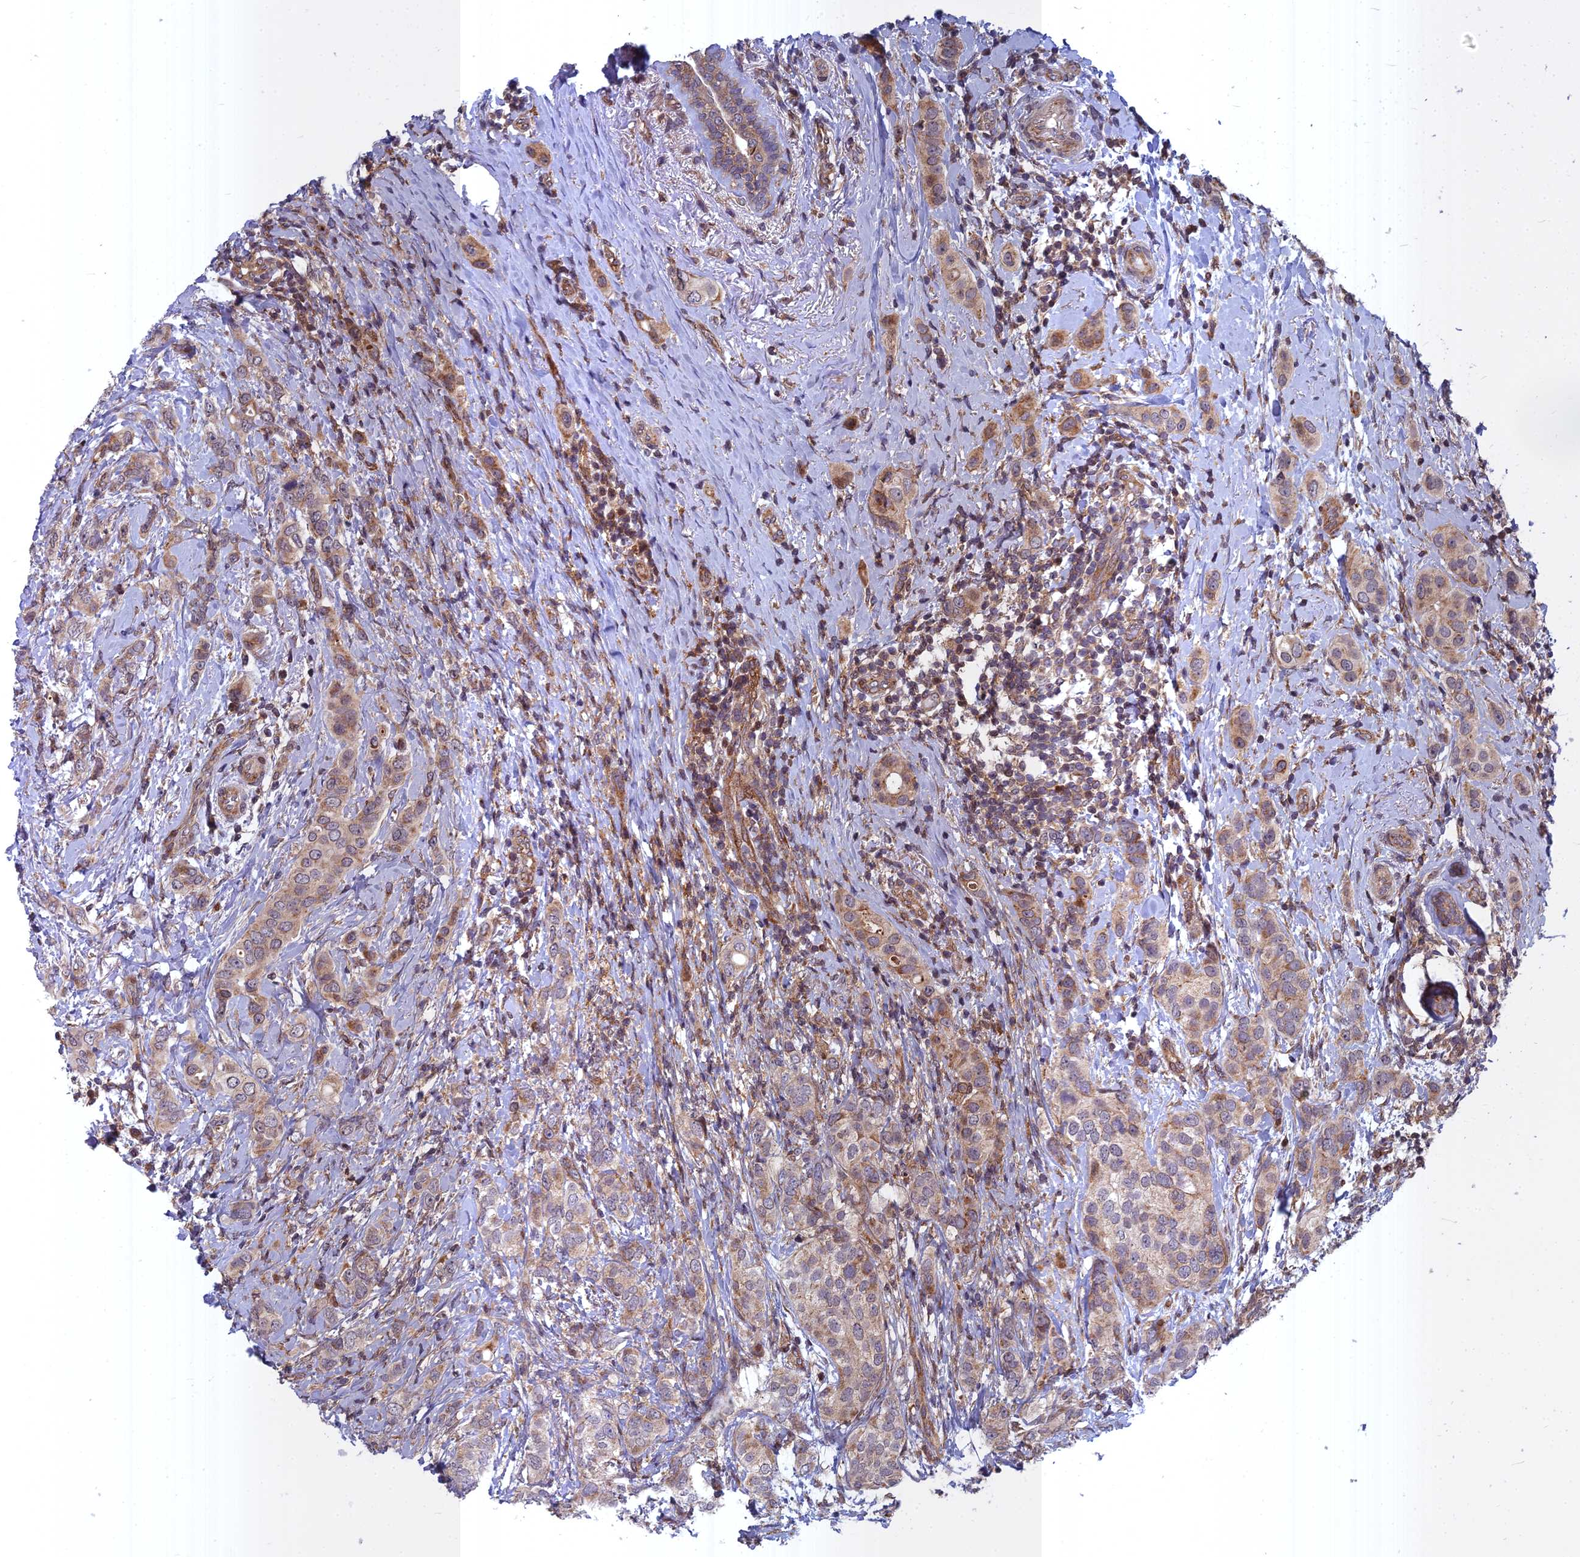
{"staining": {"intensity": "moderate", "quantity": "<25%", "location": "cytoplasmic/membranous"}, "tissue": "breast cancer", "cell_type": "Tumor cells", "image_type": "cancer", "snomed": [{"axis": "morphology", "description": "Lobular carcinoma"}, {"axis": "topography", "description": "Breast"}], "caption": "High-power microscopy captured an IHC photomicrograph of breast lobular carcinoma, revealing moderate cytoplasmic/membranous expression in approximately <25% of tumor cells.", "gene": "COMMD2", "patient": {"sex": "female", "age": 51}}